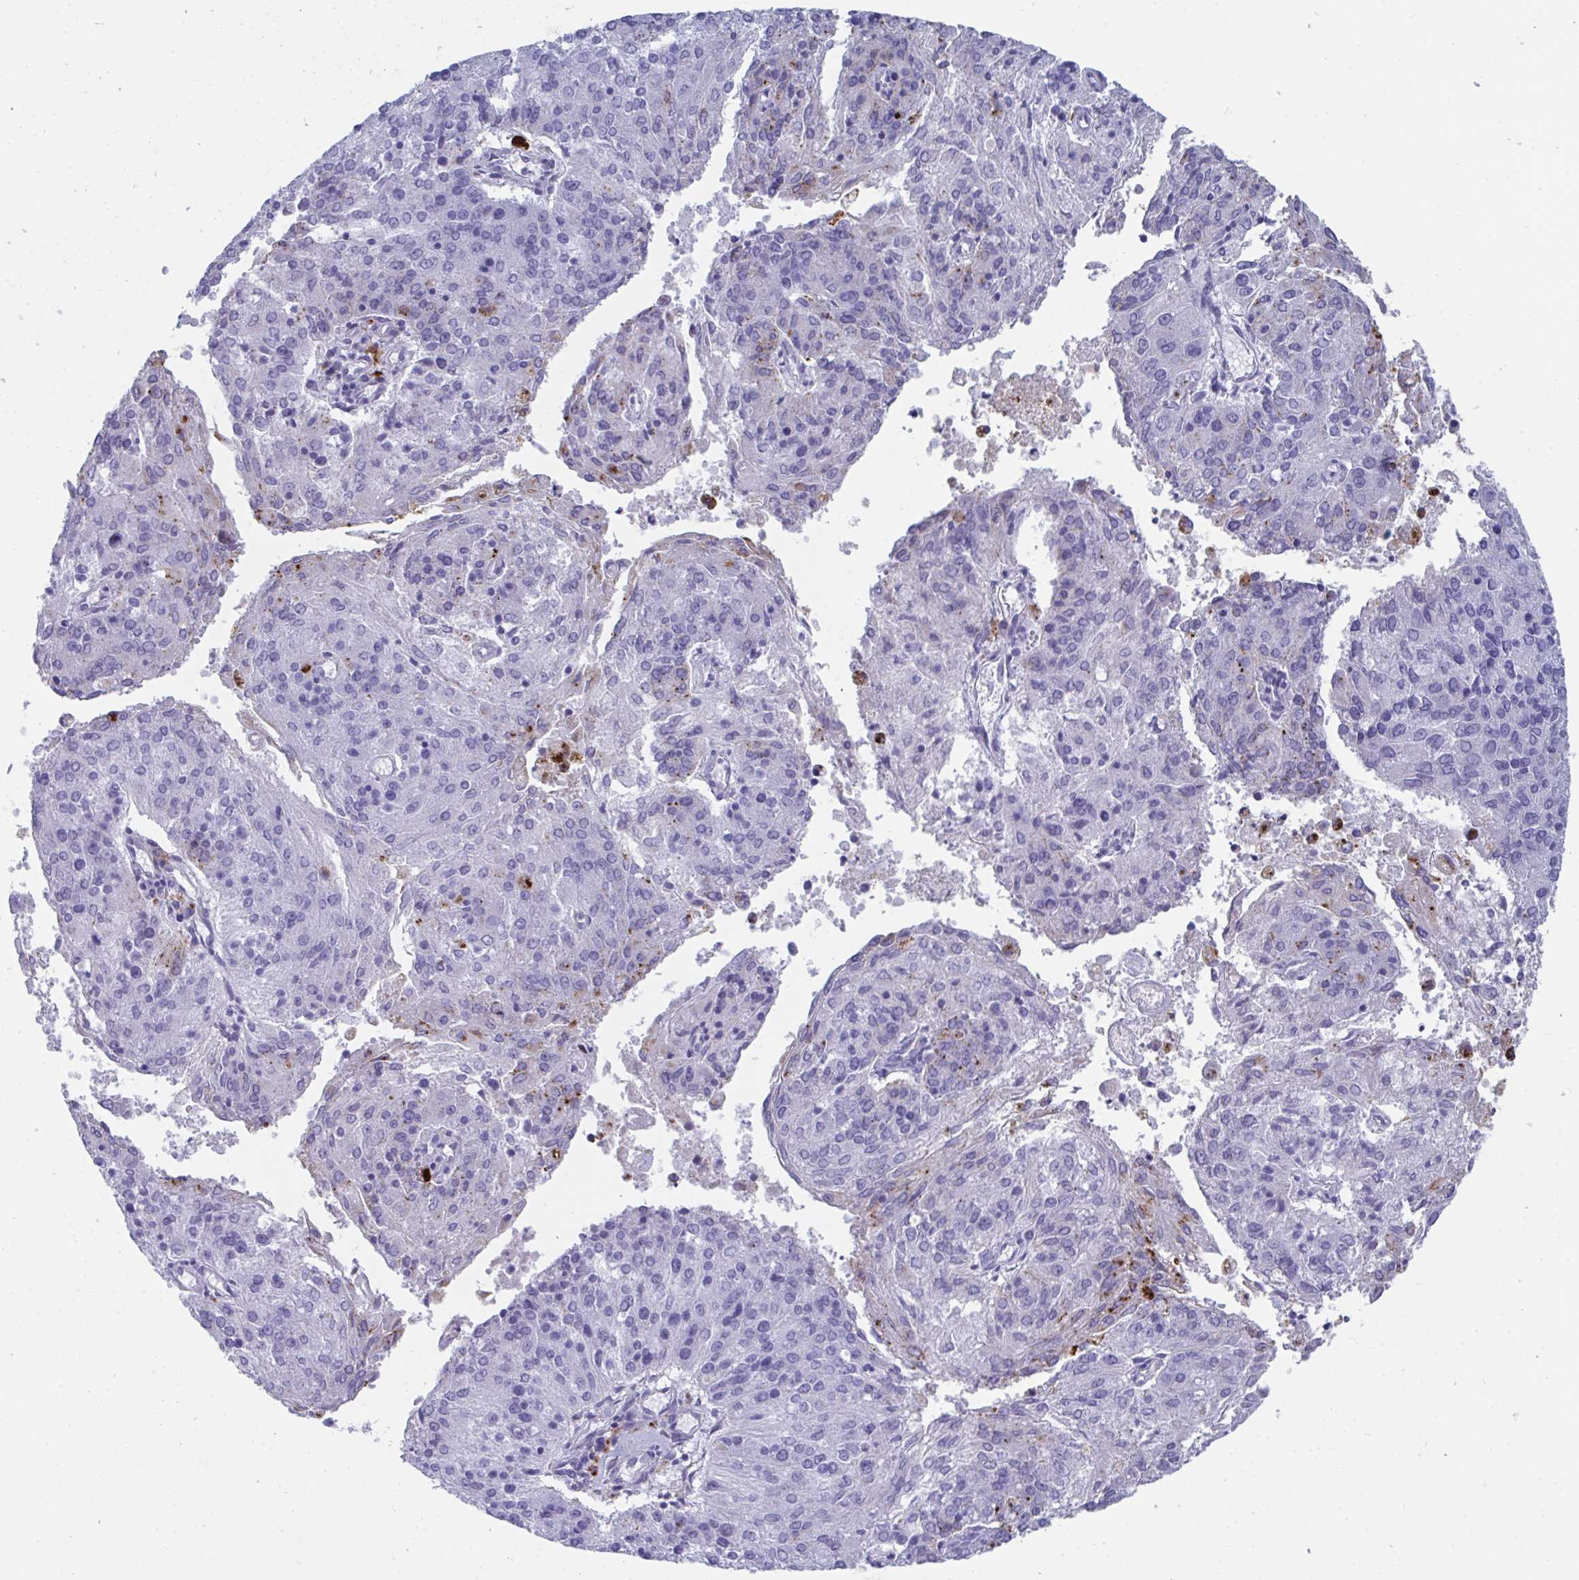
{"staining": {"intensity": "negative", "quantity": "none", "location": "none"}, "tissue": "endometrial cancer", "cell_type": "Tumor cells", "image_type": "cancer", "snomed": [{"axis": "morphology", "description": "Adenocarcinoma, NOS"}, {"axis": "topography", "description": "Endometrium"}], "caption": "A micrograph of endometrial adenocarcinoma stained for a protein demonstrates no brown staining in tumor cells. The staining was performed using DAB (3,3'-diaminobenzidine) to visualize the protein expression in brown, while the nuclei were stained in blue with hematoxylin (Magnification: 20x).", "gene": "CPVL", "patient": {"sex": "female", "age": 82}}